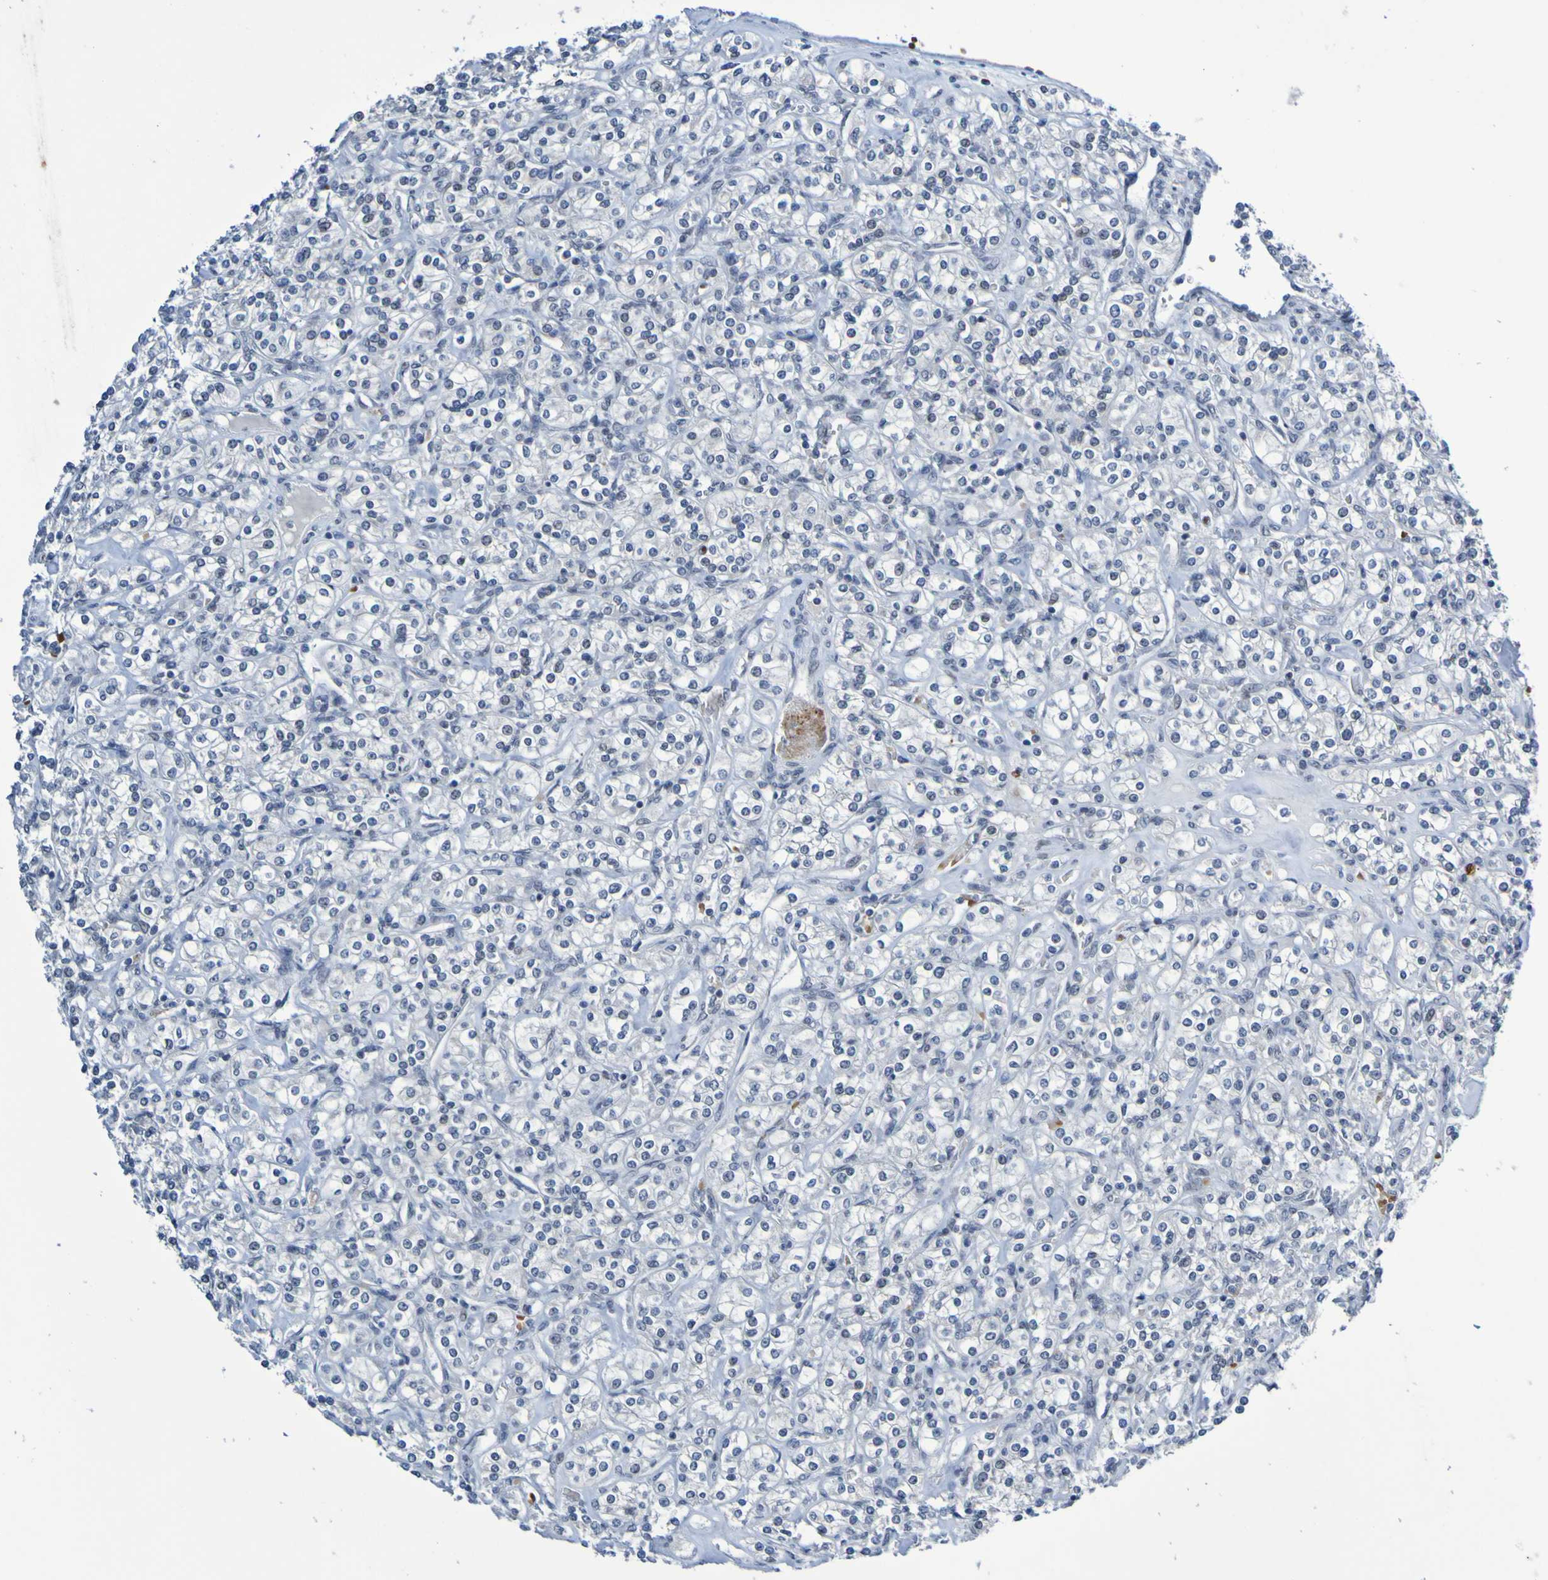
{"staining": {"intensity": "negative", "quantity": "none", "location": "none"}, "tissue": "renal cancer", "cell_type": "Tumor cells", "image_type": "cancer", "snomed": [{"axis": "morphology", "description": "Adenocarcinoma, NOS"}, {"axis": "topography", "description": "Kidney"}], "caption": "Immunohistochemistry photomicrograph of human renal cancer (adenocarcinoma) stained for a protein (brown), which exhibits no expression in tumor cells.", "gene": "PCGF1", "patient": {"sex": "male", "age": 77}}